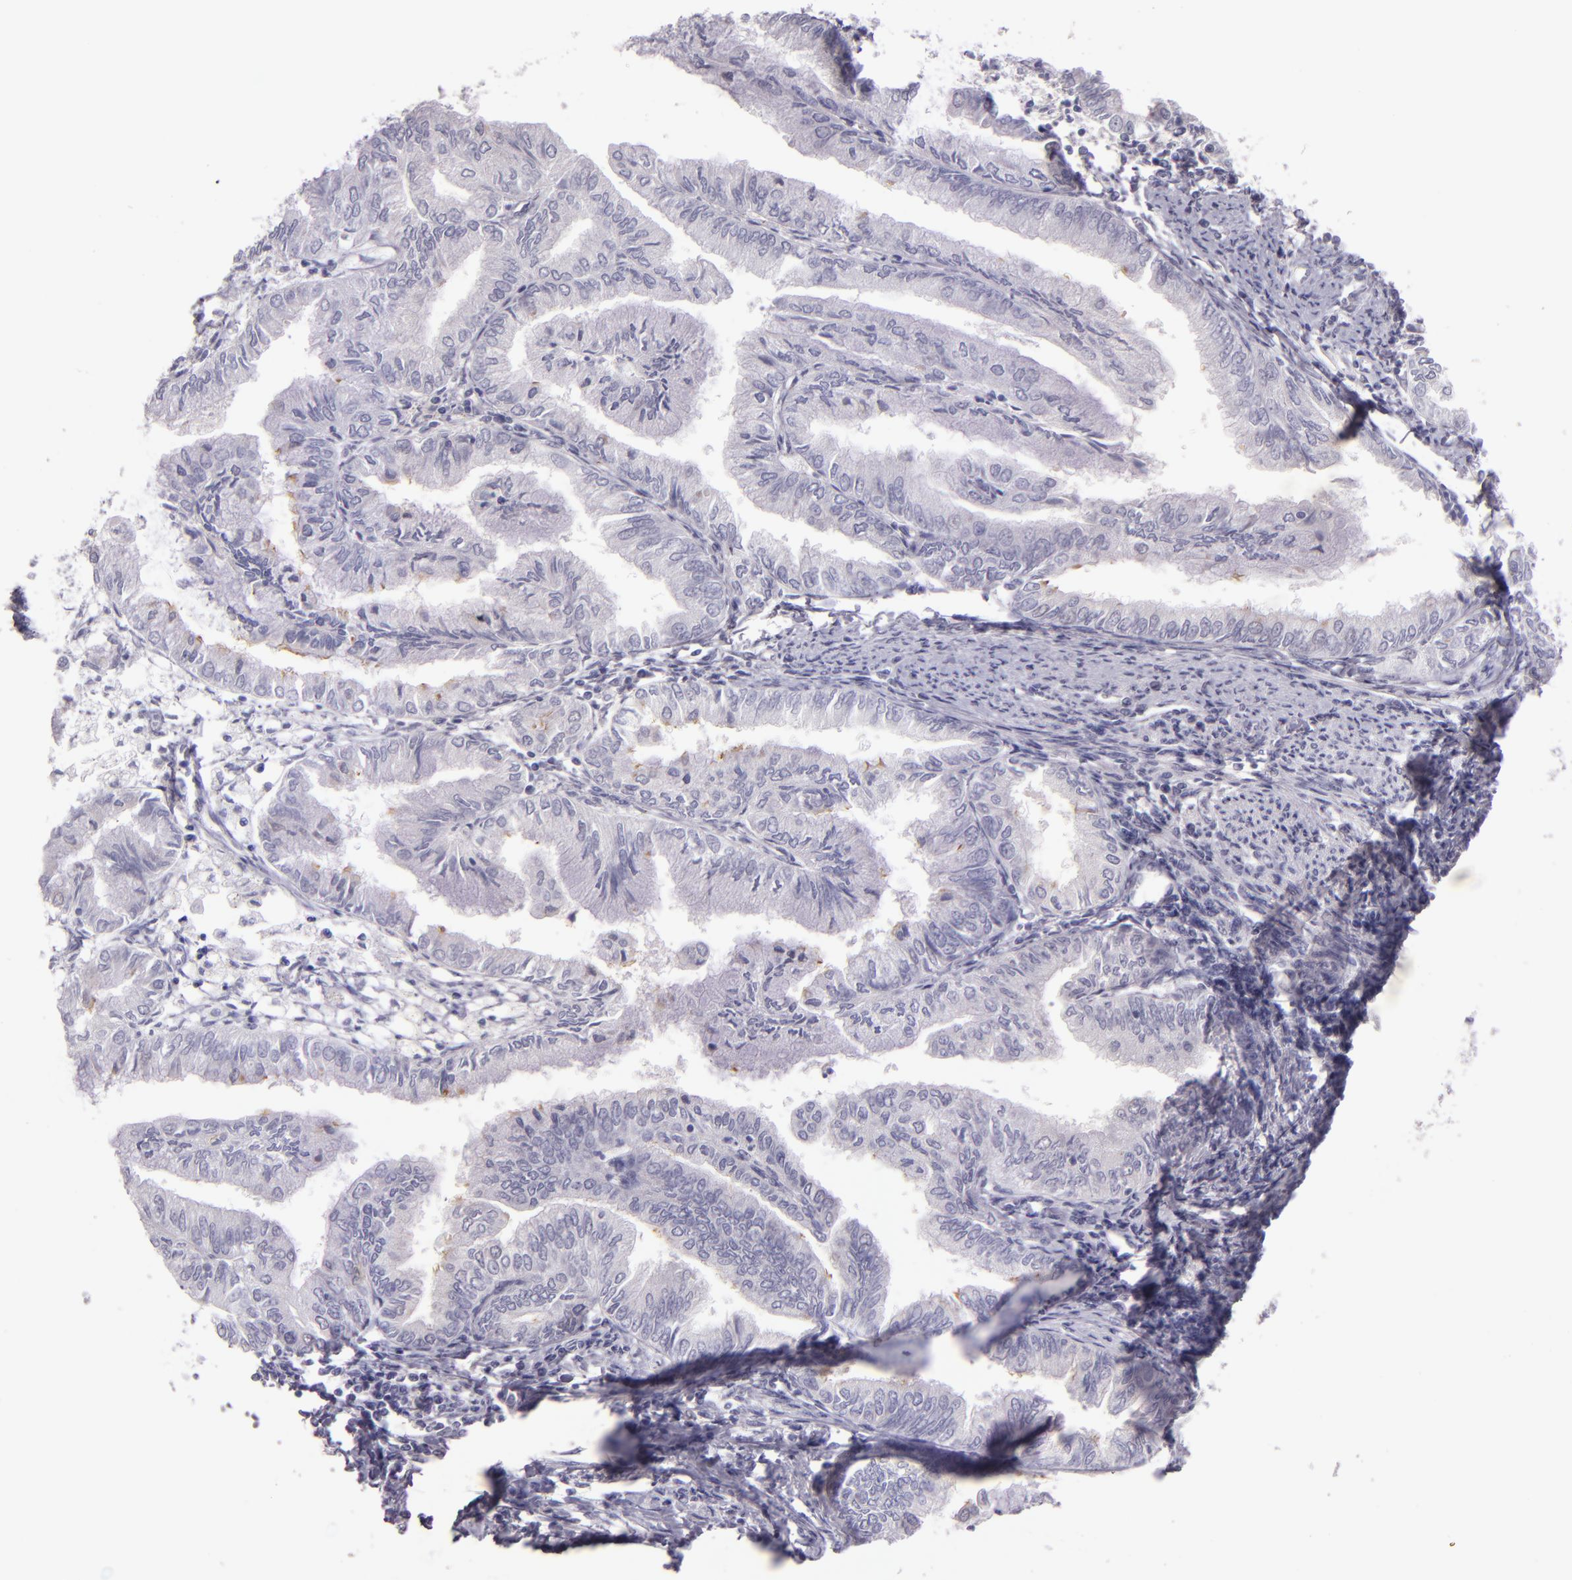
{"staining": {"intensity": "negative", "quantity": "none", "location": "none"}, "tissue": "endometrial cancer", "cell_type": "Tumor cells", "image_type": "cancer", "snomed": [{"axis": "morphology", "description": "Adenocarcinoma, NOS"}, {"axis": "topography", "description": "Endometrium"}], "caption": "The IHC micrograph has no significant staining in tumor cells of endometrial adenocarcinoma tissue. (Immunohistochemistry (ihc), brightfield microscopy, high magnification).", "gene": "SNCB", "patient": {"sex": "female", "age": 66}}